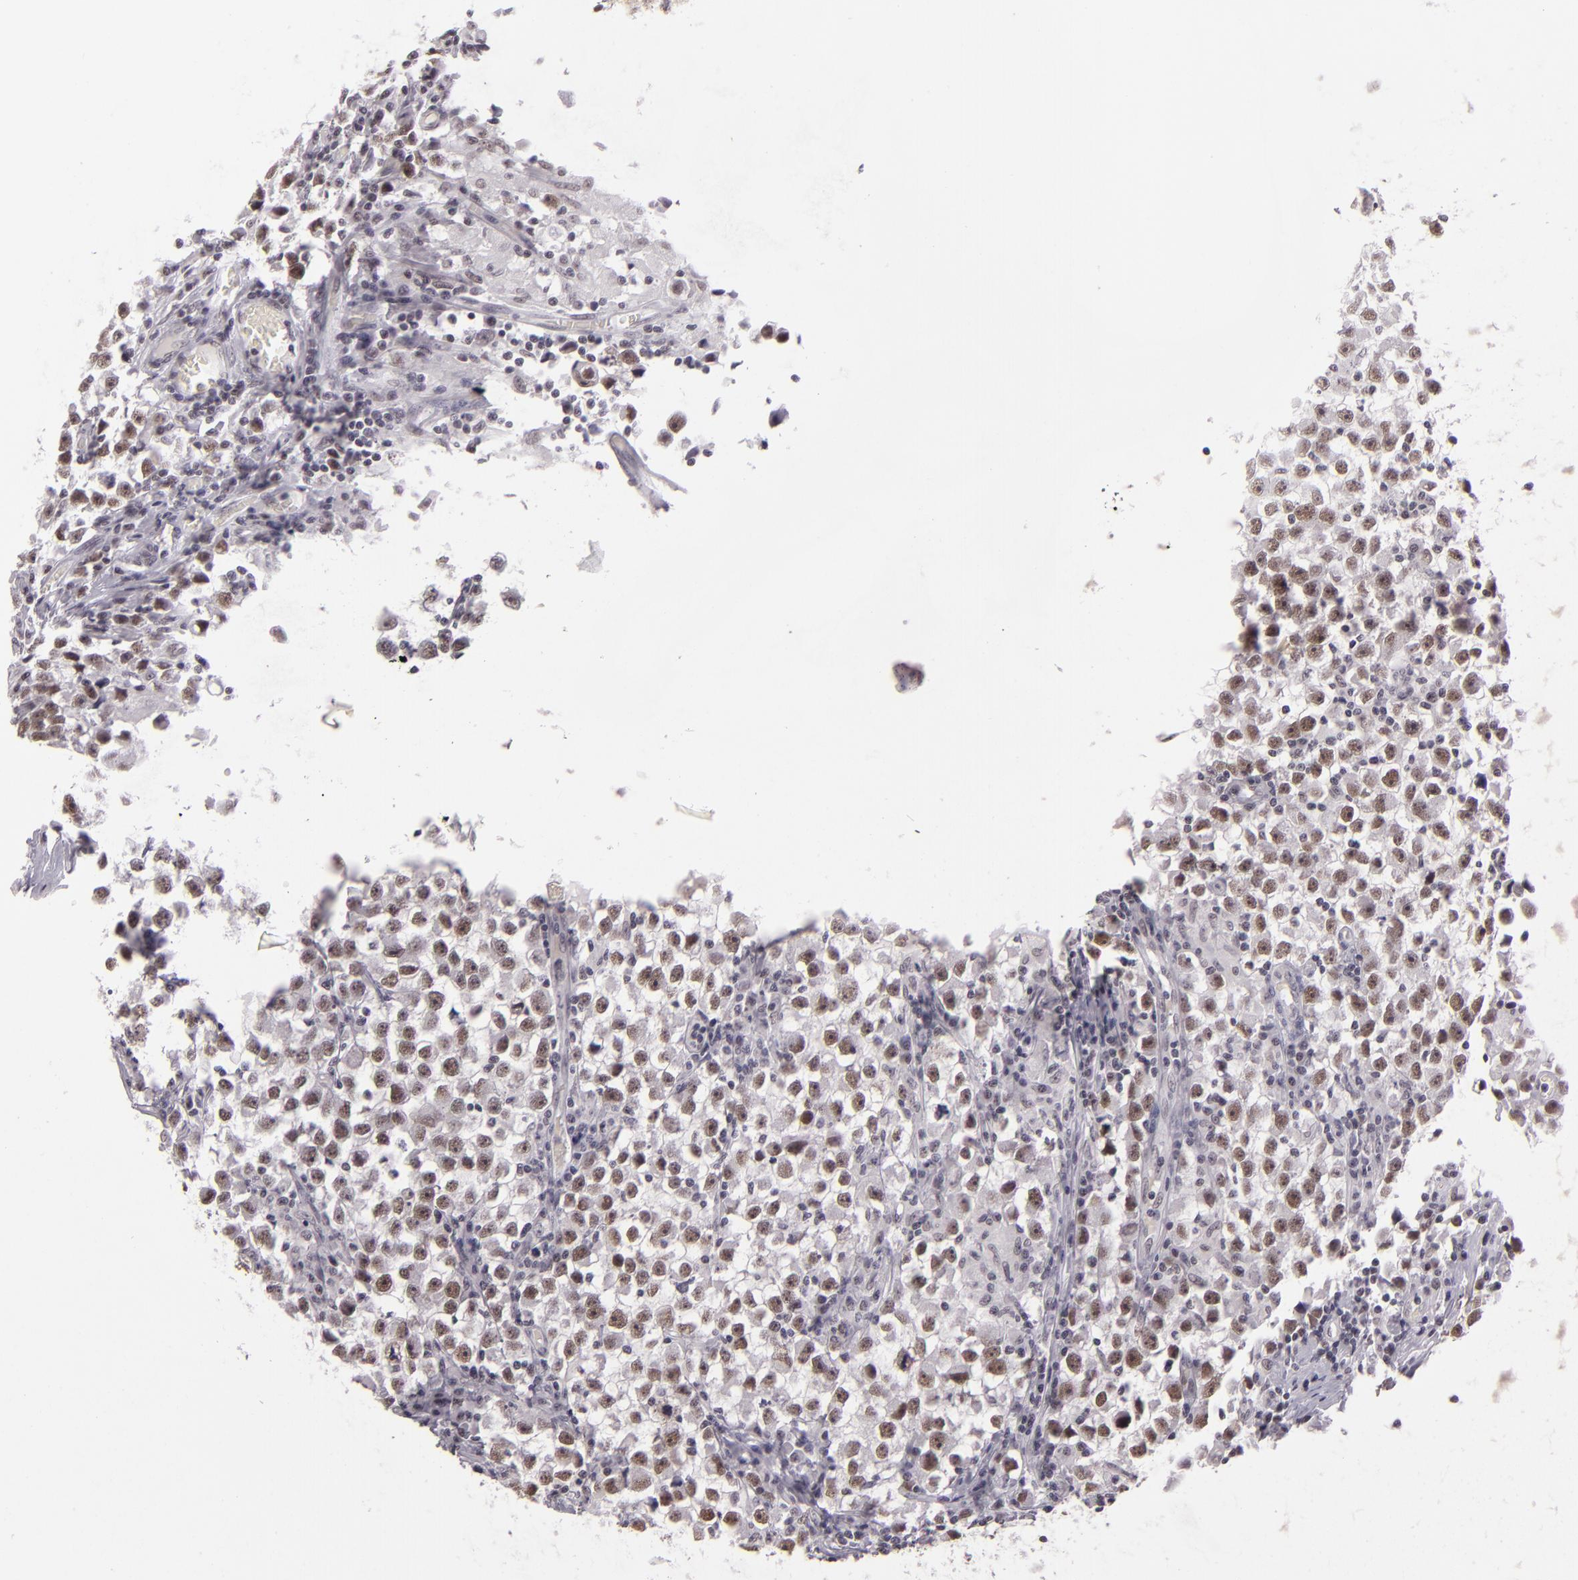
{"staining": {"intensity": "weak", "quantity": ">75%", "location": "nuclear"}, "tissue": "testis cancer", "cell_type": "Tumor cells", "image_type": "cancer", "snomed": [{"axis": "morphology", "description": "Seminoma, NOS"}, {"axis": "topography", "description": "Testis"}], "caption": "IHC histopathology image of human testis seminoma stained for a protein (brown), which displays low levels of weak nuclear expression in about >75% of tumor cells.", "gene": "BRD8", "patient": {"sex": "male", "age": 33}}